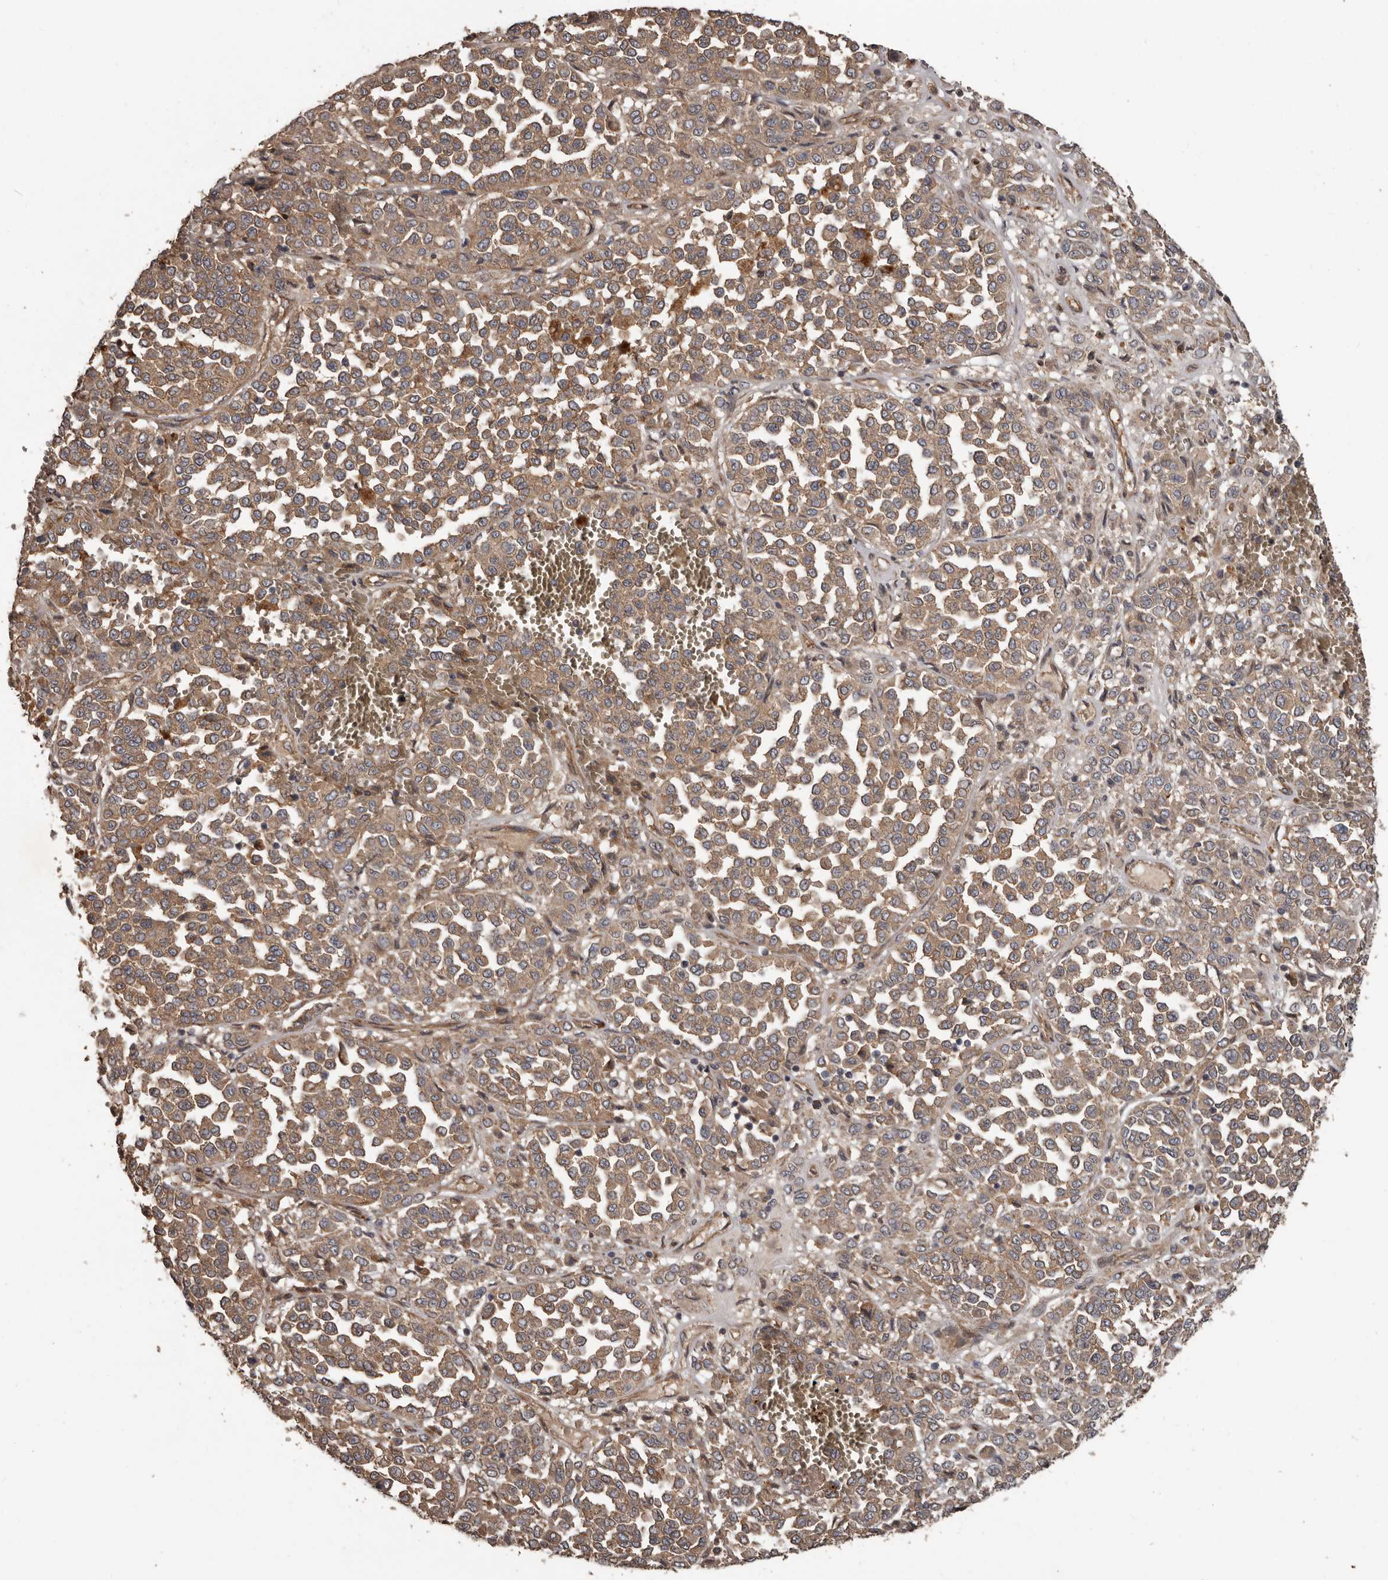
{"staining": {"intensity": "moderate", "quantity": ">75%", "location": "cytoplasmic/membranous"}, "tissue": "melanoma", "cell_type": "Tumor cells", "image_type": "cancer", "snomed": [{"axis": "morphology", "description": "Malignant melanoma, Metastatic site"}, {"axis": "topography", "description": "Pancreas"}], "caption": "The histopathology image displays a brown stain indicating the presence of a protein in the cytoplasmic/membranous of tumor cells in melanoma.", "gene": "ARHGEF5", "patient": {"sex": "female", "age": 30}}